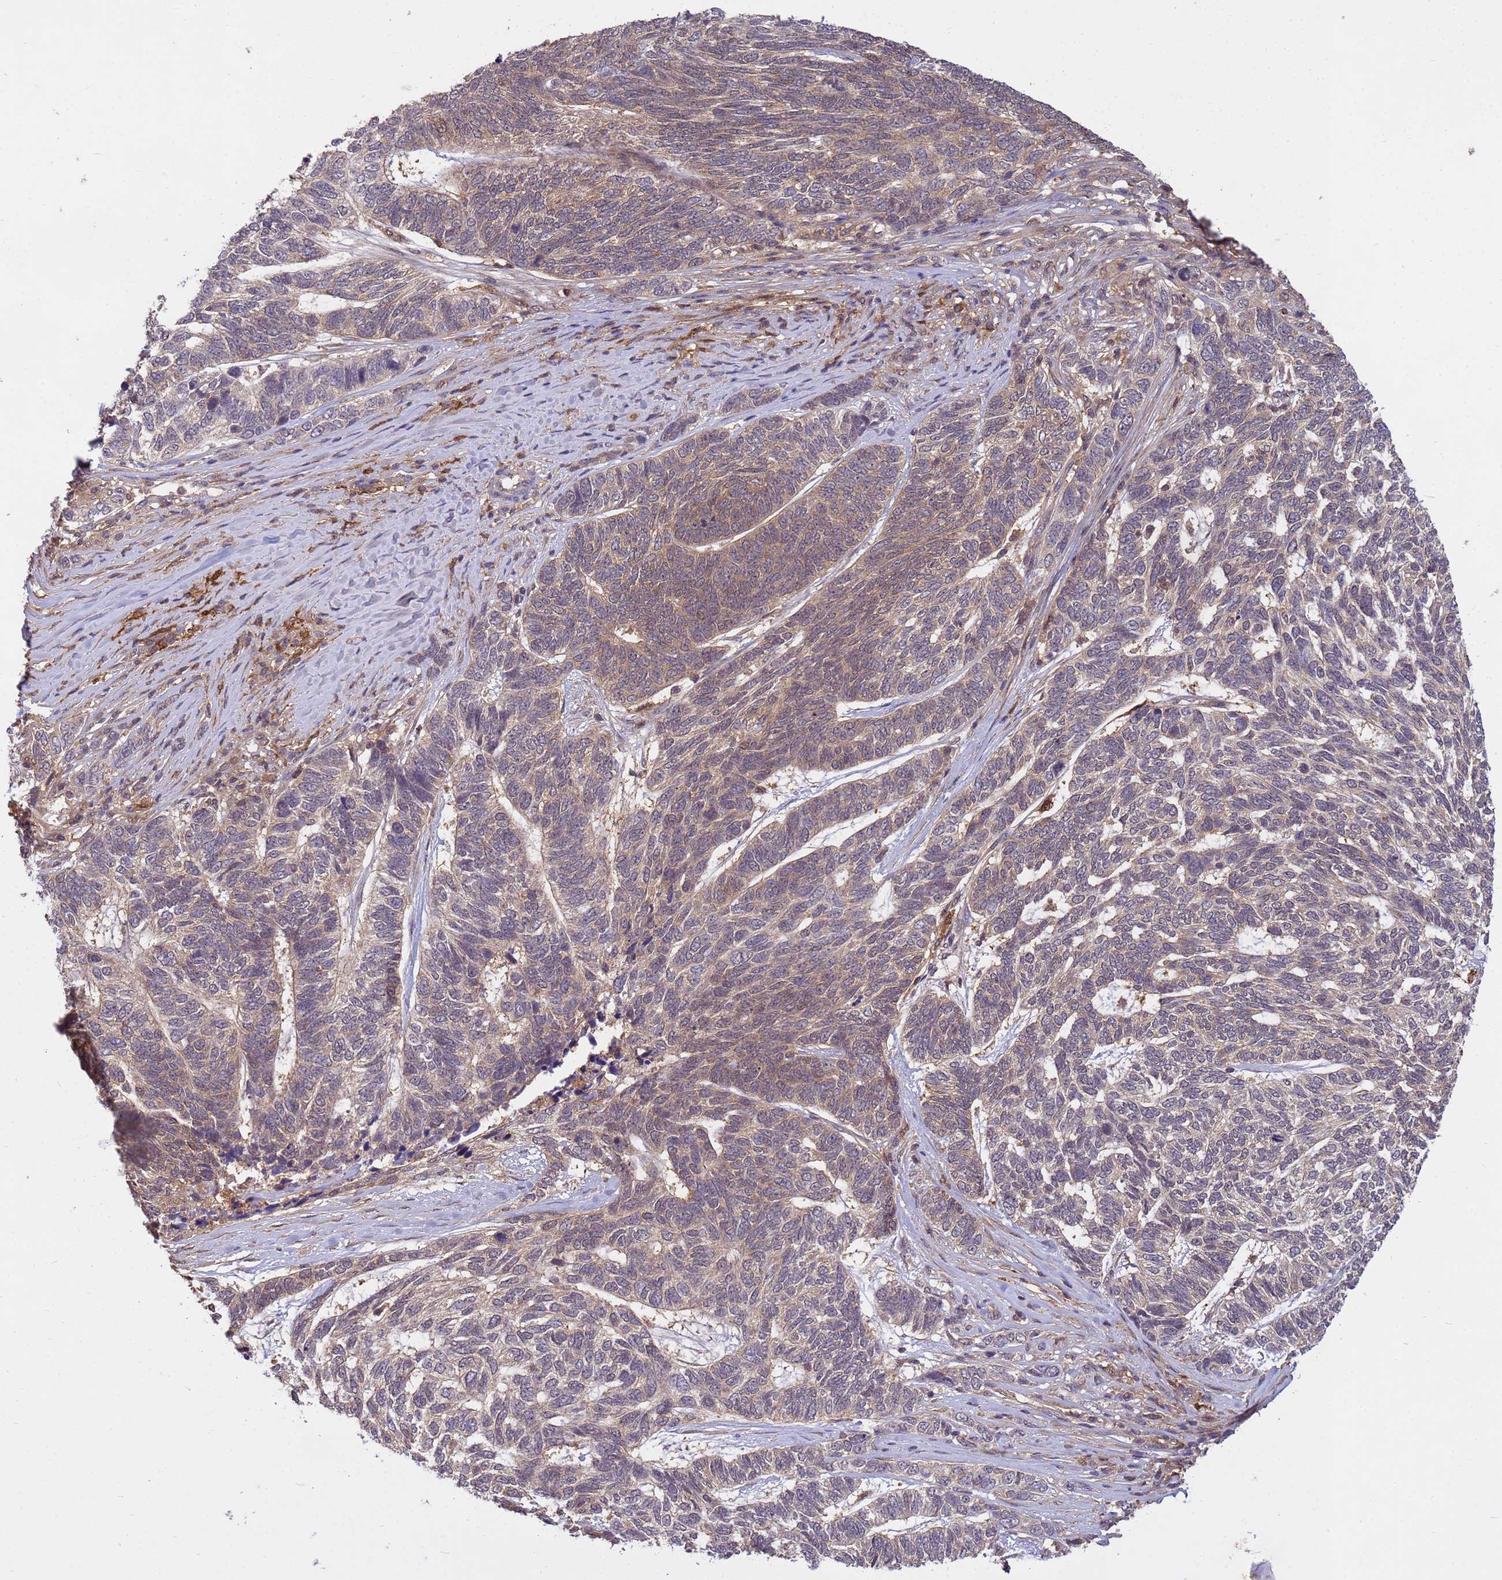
{"staining": {"intensity": "weak", "quantity": "<25%", "location": "cytoplasmic/membranous"}, "tissue": "skin cancer", "cell_type": "Tumor cells", "image_type": "cancer", "snomed": [{"axis": "morphology", "description": "Basal cell carcinoma"}, {"axis": "topography", "description": "Skin"}], "caption": "The immunohistochemistry (IHC) micrograph has no significant expression in tumor cells of basal cell carcinoma (skin) tissue.", "gene": "NPEPPS", "patient": {"sex": "female", "age": 65}}